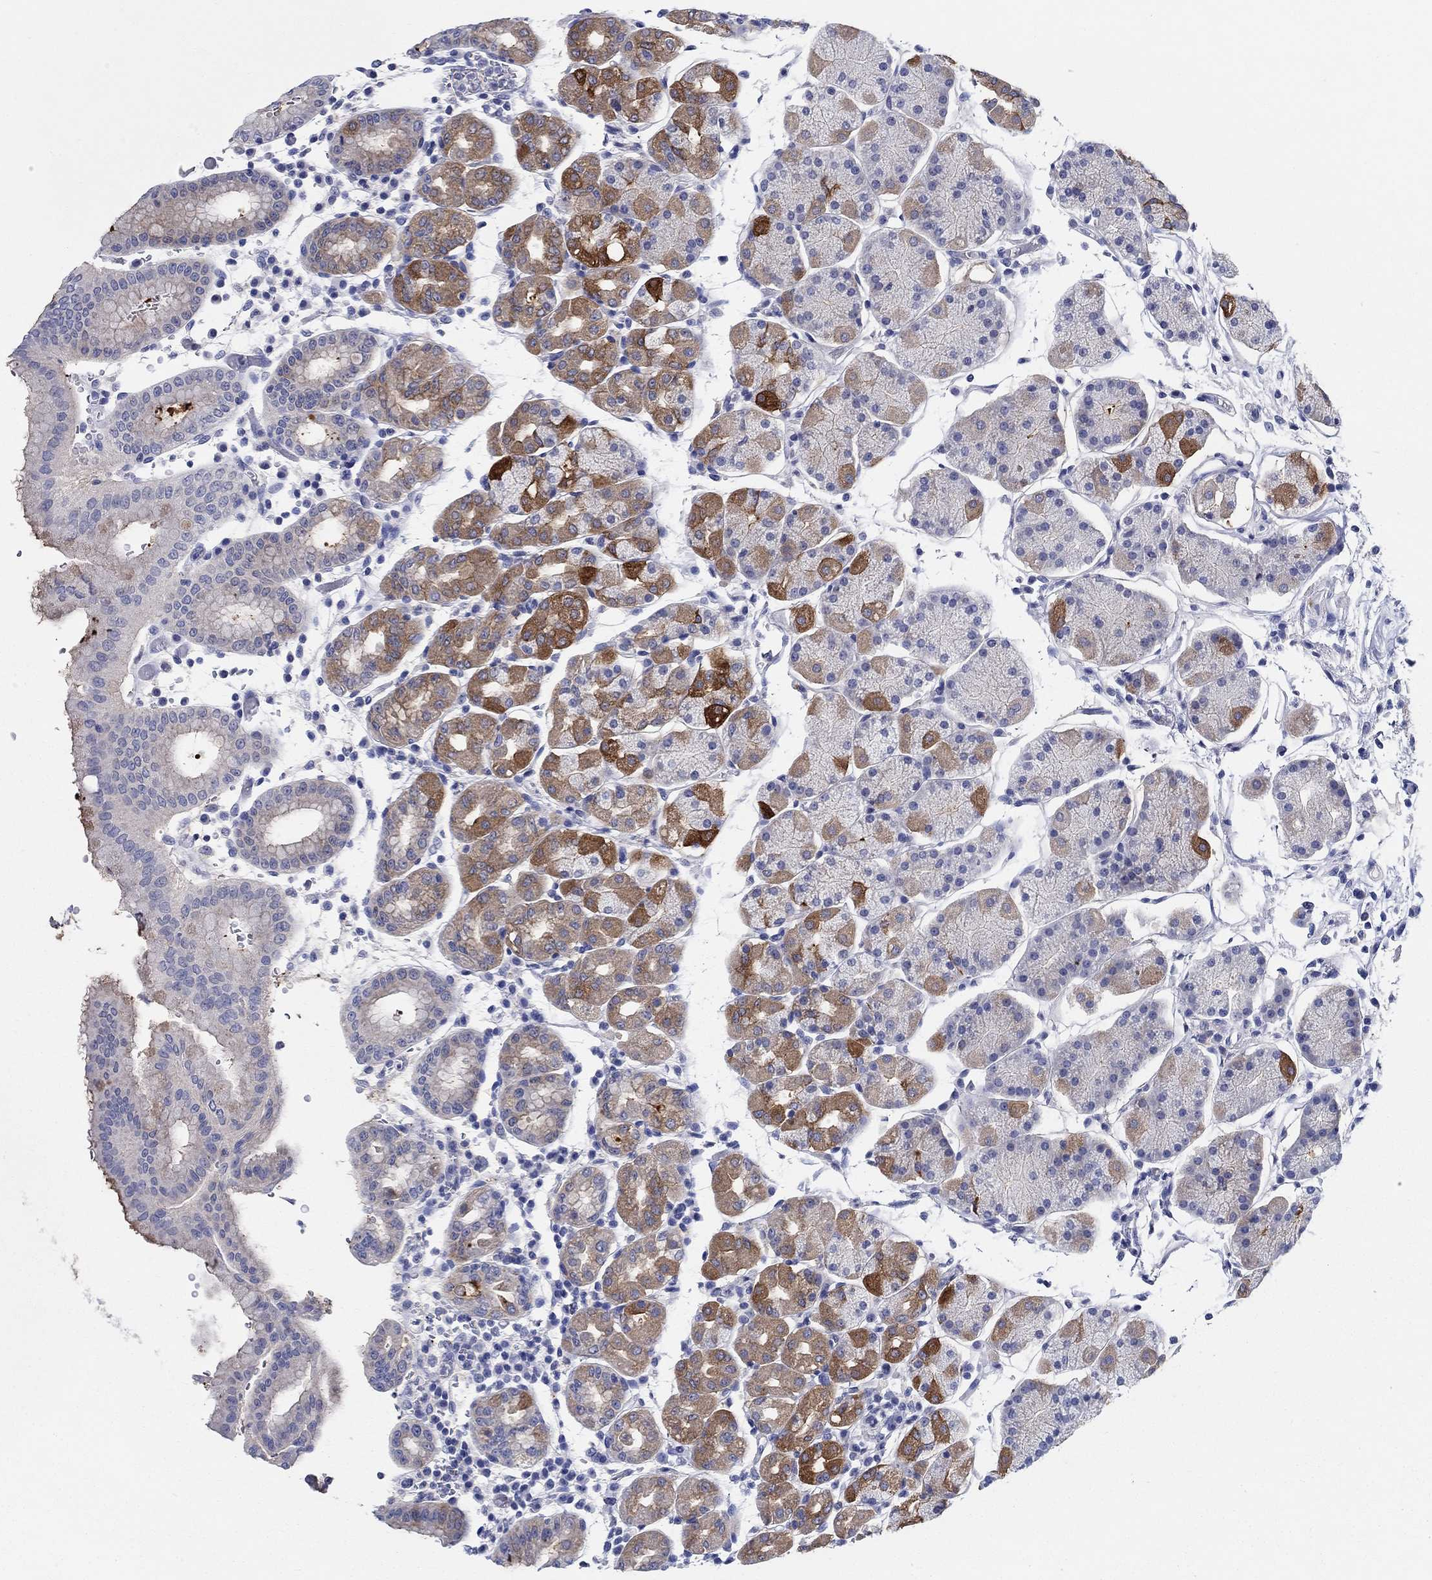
{"staining": {"intensity": "strong", "quantity": "<25%", "location": "cytoplasmic/membranous"}, "tissue": "stomach", "cell_type": "Glandular cells", "image_type": "normal", "snomed": [{"axis": "morphology", "description": "Normal tissue, NOS"}, {"axis": "topography", "description": "Stomach"}], "caption": "Protein expression analysis of unremarkable stomach shows strong cytoplasmic/membranous staining in about <25% of glandular cells.", "gene": "RAP1GAP", "patient": {"sex": "male", "age": 54}}